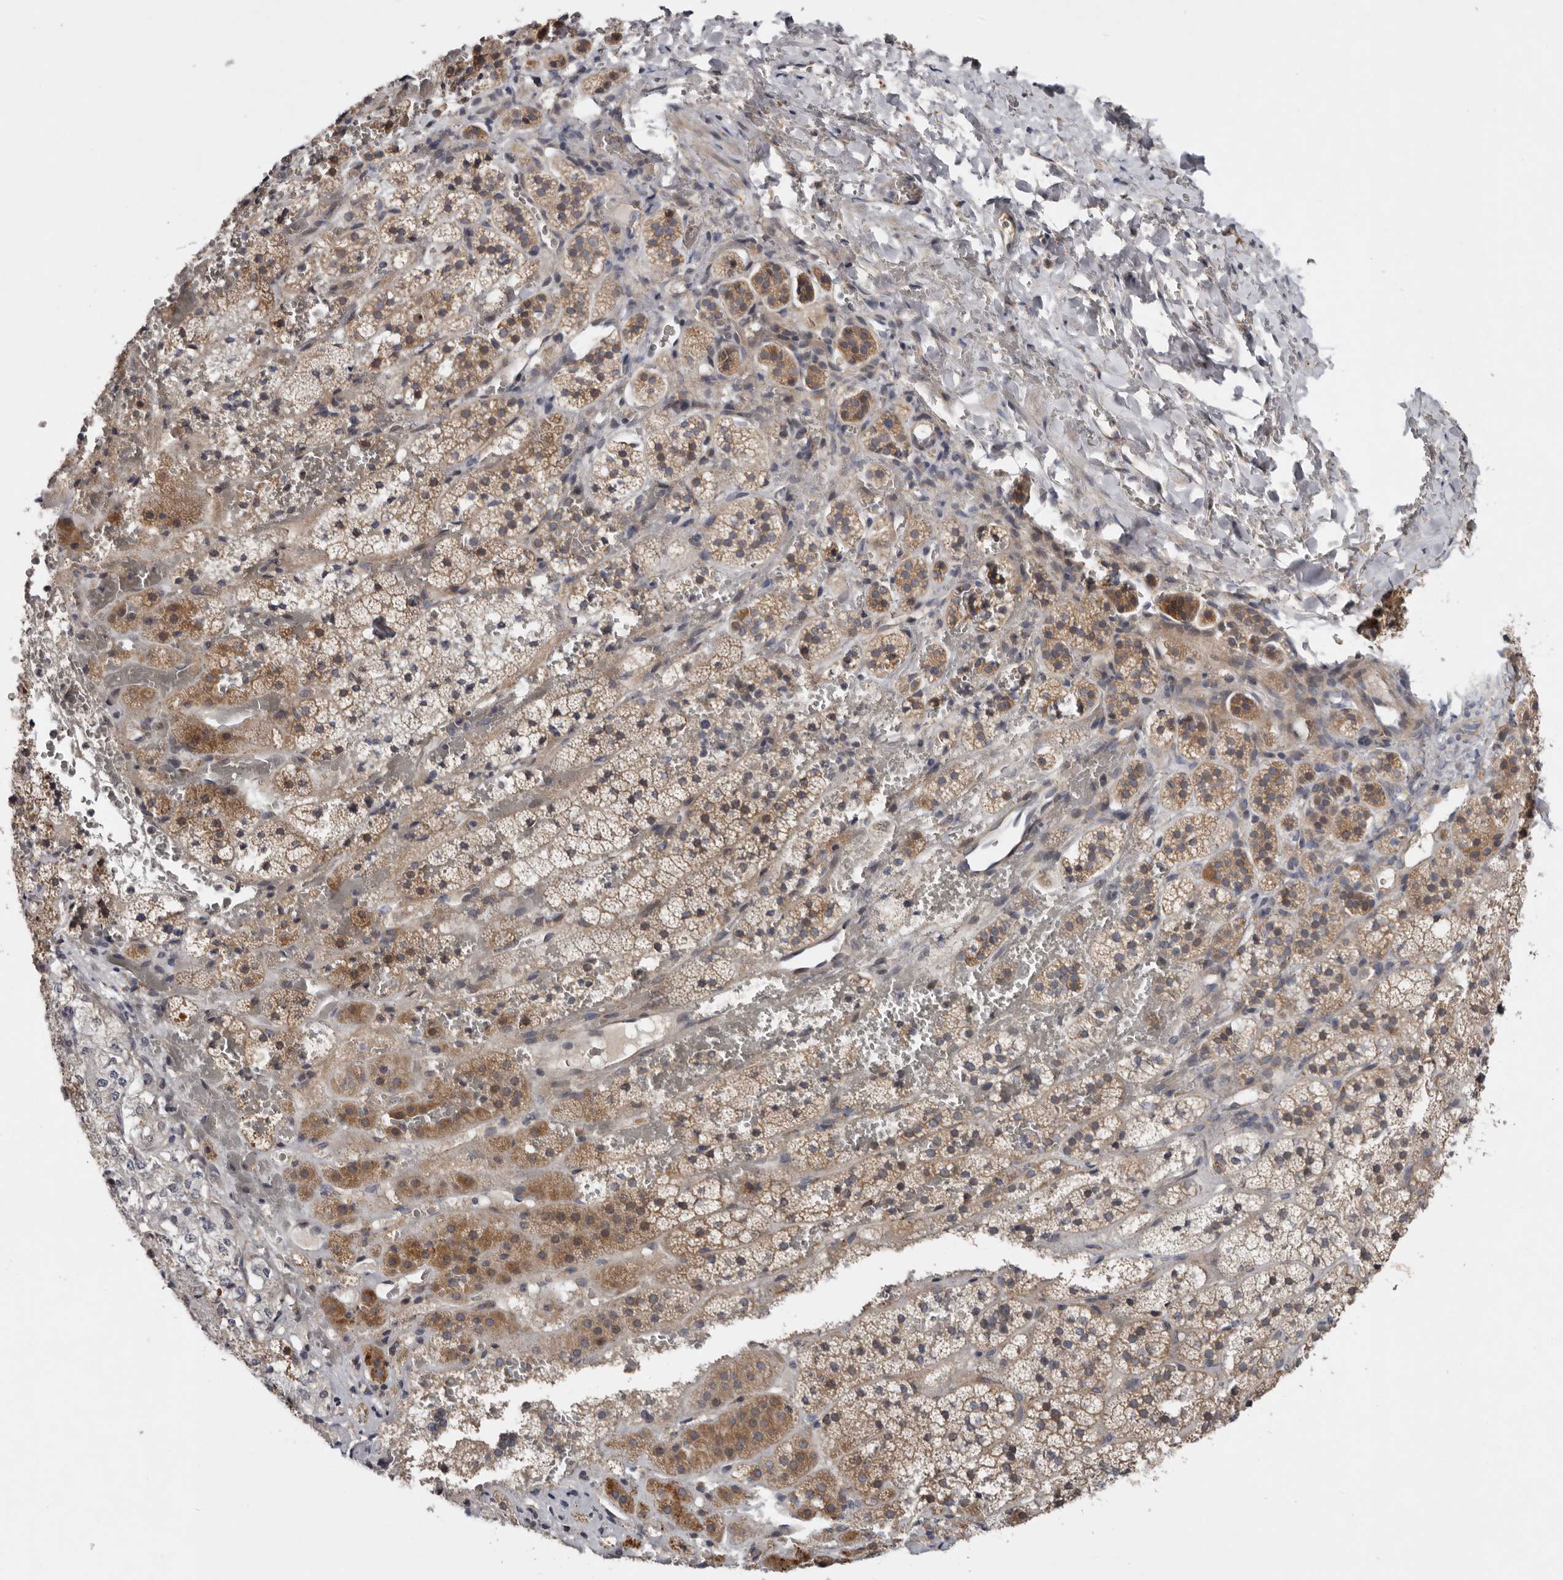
{"staining": {"intensity": "moderate", "quantity": "25%-75%", "location": "cytoplasmic/membranous"}, "tissue": "adrenal gland", "cell_type": "Glandular cells", "image_type": "normal", "snomed": [{"axis": "morphology", "description": "Normal tissue, NOS"}, {"axis": "topography", "description": "Adrenal gland"}], "caption": "Brown immunohistochemical staining in normal human adrenal gland demonstrates moderate cytoplasmic/membranous staining in about 25%-75% of glandular cells.", "gene": "CHML", "patient": {"sex": "female", "age": 44}}